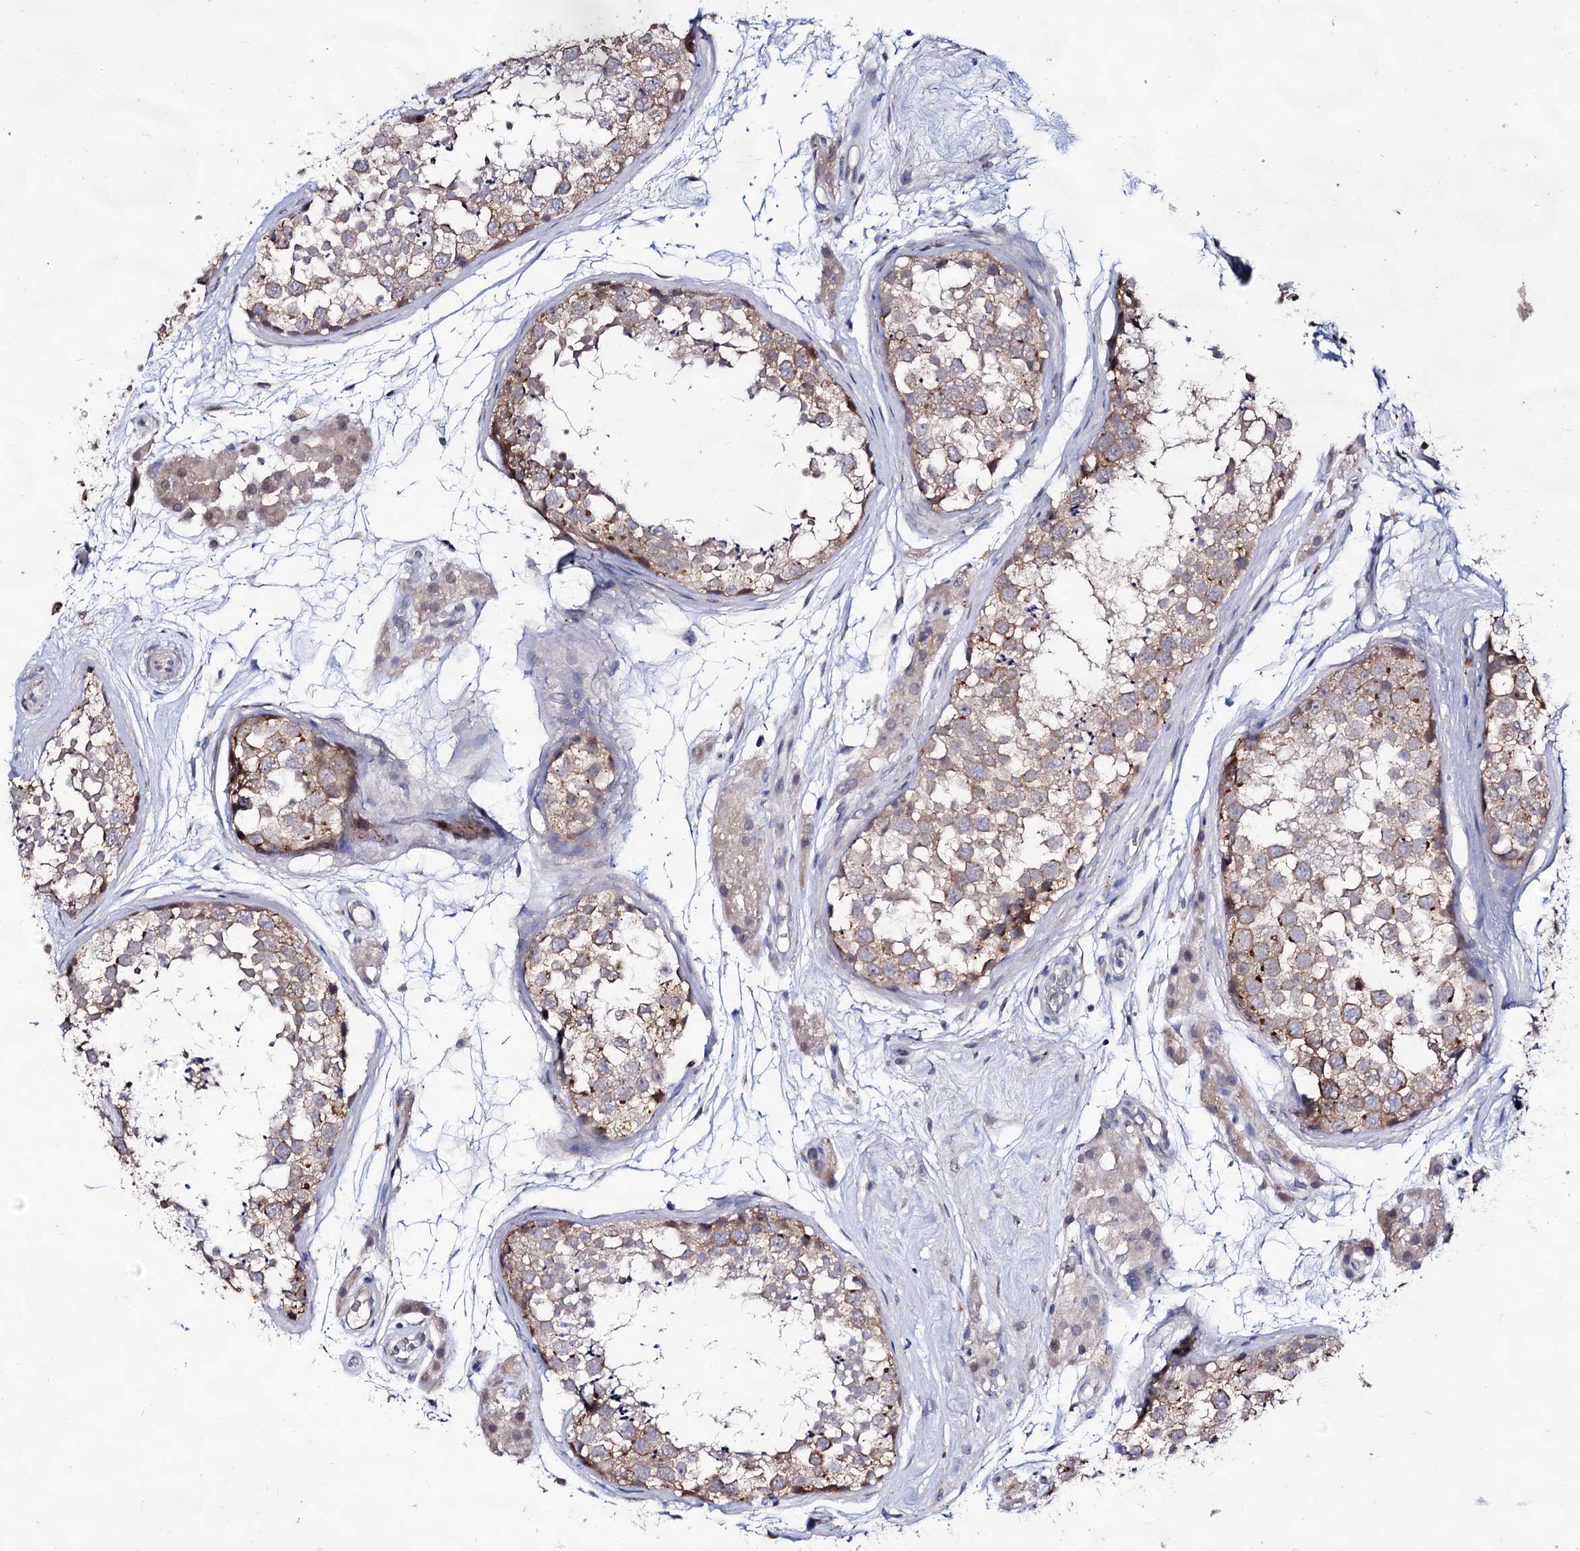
{"staining": {"intensity": "weak", "quantity": "25%-75%", "location": "cytoplasmic/membranous"}, "tissue": "testis", "cell_type": "Cells in seminiferous ducts", "image_type": "normal", "snomed": [{"axis": "morphology", "description": "Normal tissue, NOS"}, {"axis": "topography", "description": "Testis"}], "caption": "Immunohistochemical staining of normal human testis exhibits low levels of weak cytoplasmic/membranous expression in about 25%-75% of cells in seminiferous ducts. Using DAB (brown) and hematoxylin (blue) stains, captured at high magnification using brightfield microscopy.", "gene": "ARFIP2", "patient": {"sex": "male", "age": 56}}